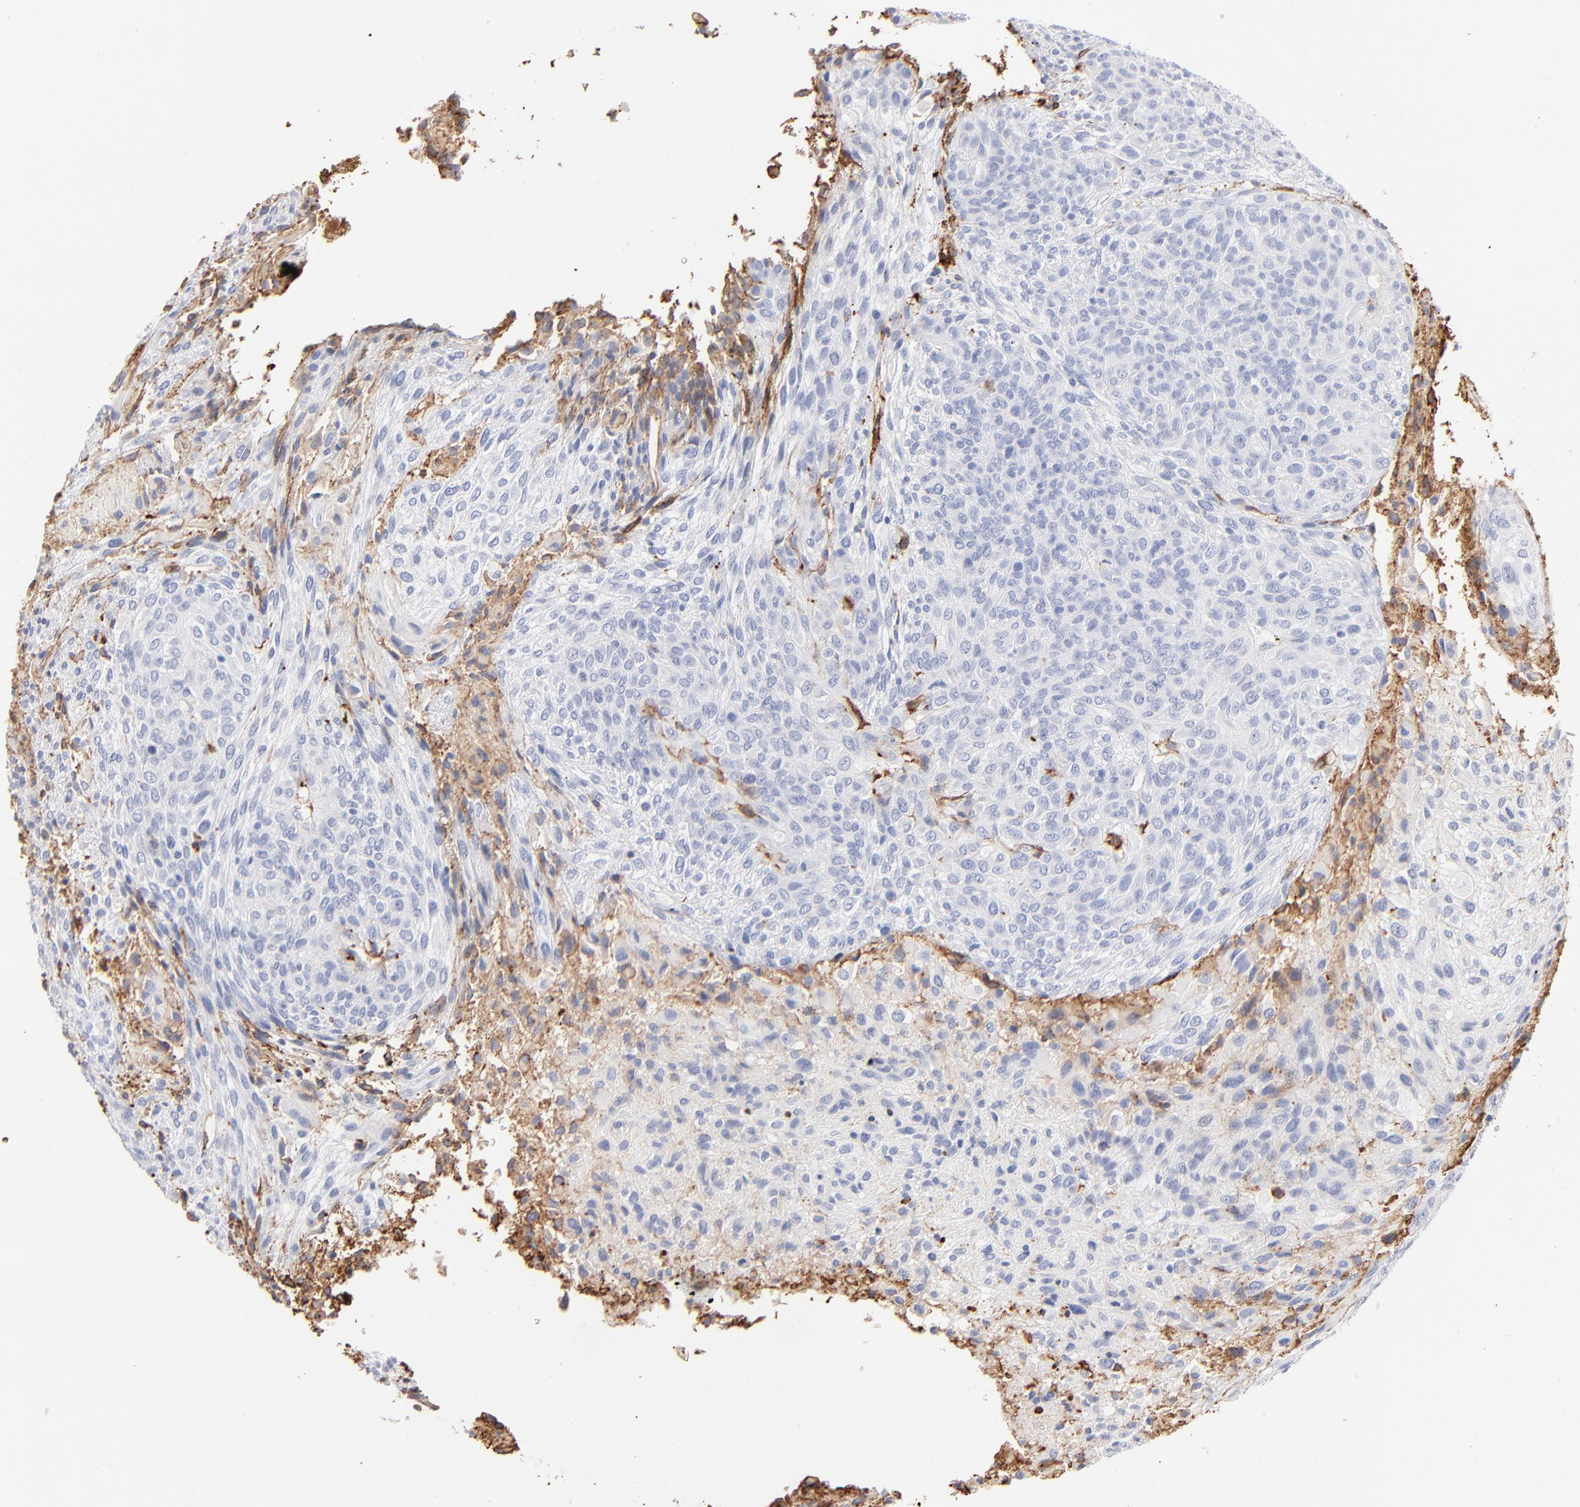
{"staining": {"intensity": "negative", "quantity": "none", "location": "none"}, "tissue": "glioma", "cell_type": "Tumor cells", "image_type": "cancer", "snomed": [{"axis": "morphology", "description": "Glioma, malignant, High grade"}, {"axis": "topography", "description": "Cerebral cortex"}], "caption": "Human malignant glioma (high-grade) stained for a protein using immunohistochemistry (IHC) displays no positivity in tumor cells.", "gene": "APOH", "patient": {"sex": "female", "age": 55}}